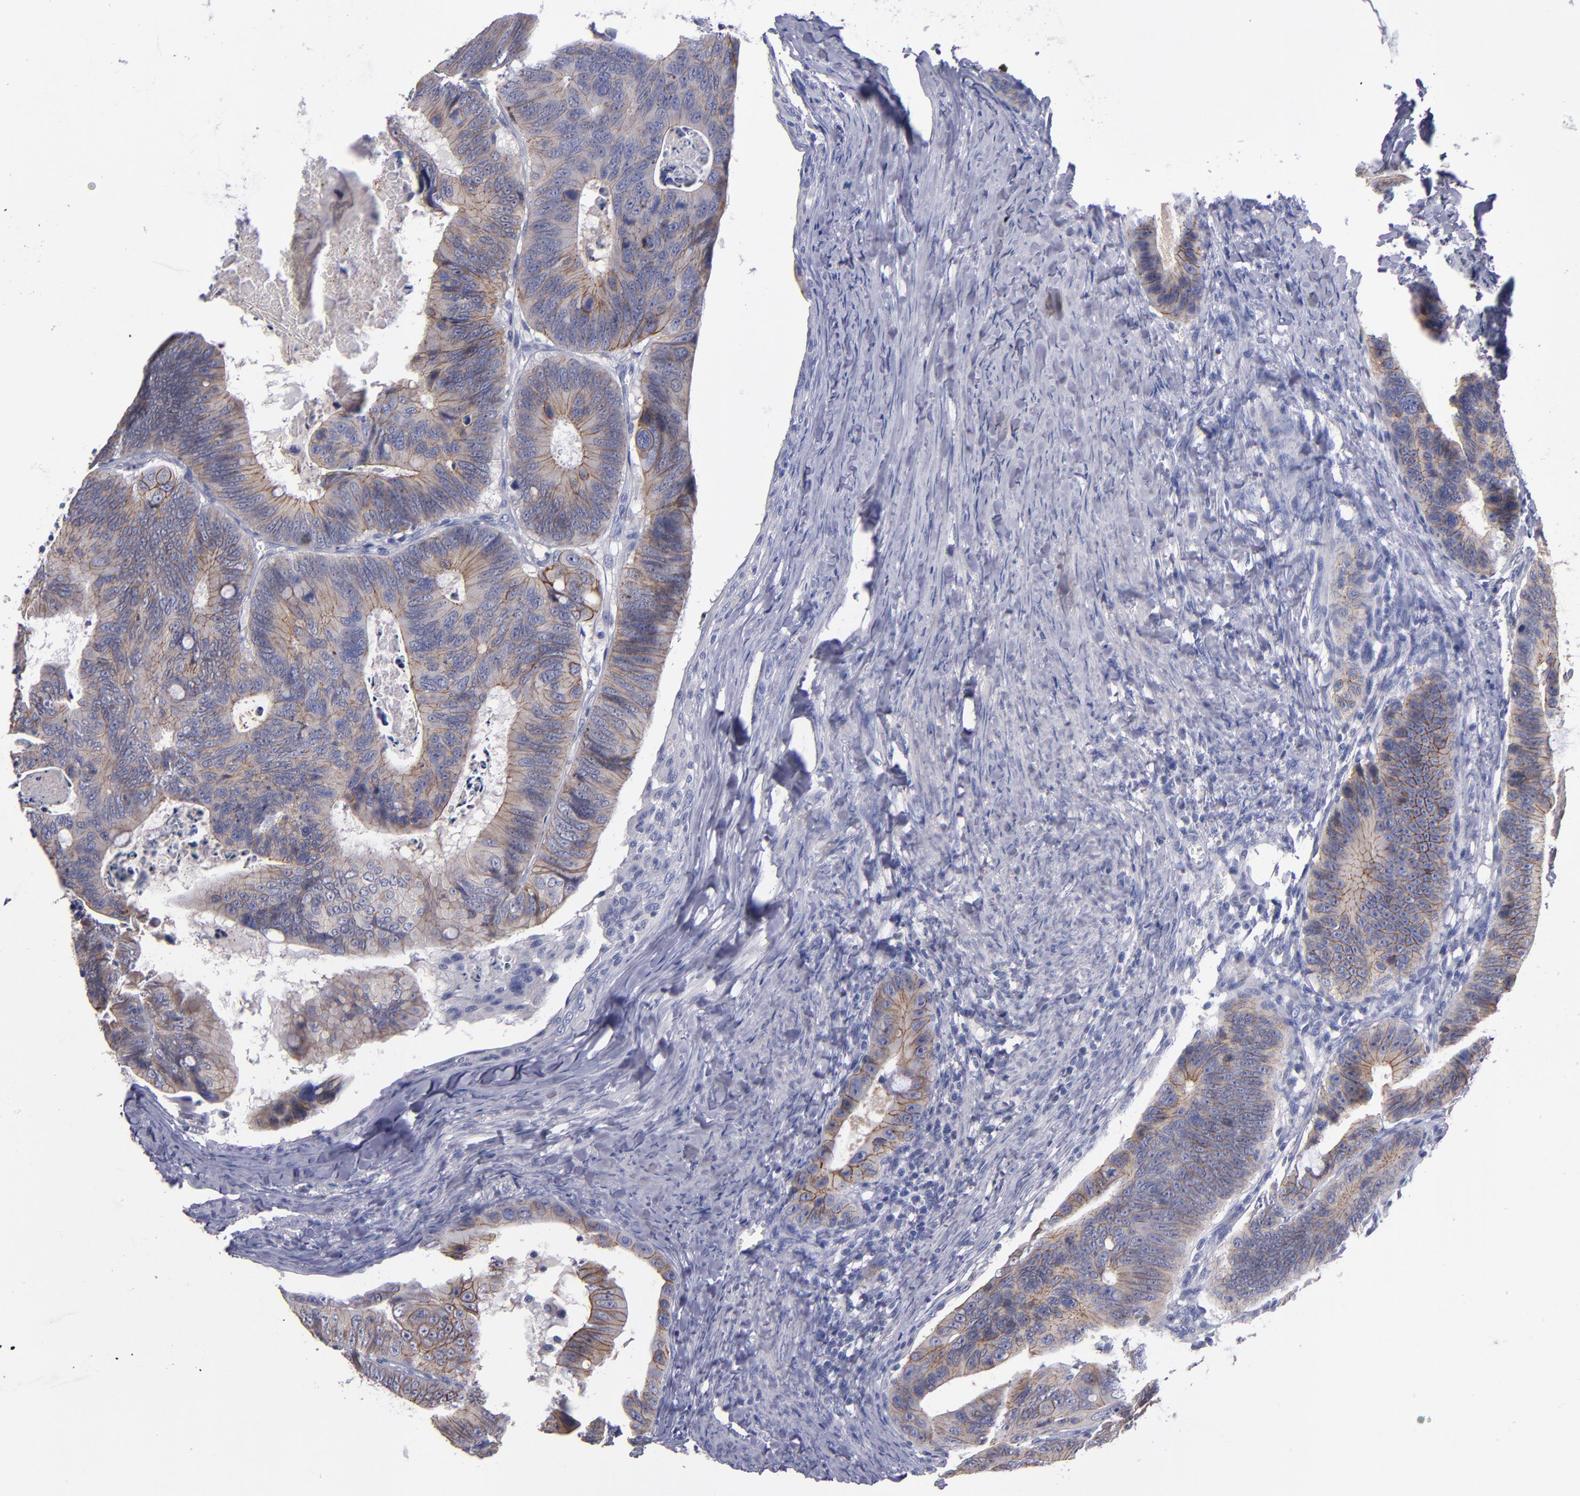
{"staining": {"intensity": "moderate", "quantity": ">75%", "location": "cytoplasmic/membranous"}, "tissue": "colorectal cancer", "cell_type": "Tumor cells", "image_type": "cancer", "snomed": [{"axis": "morphology", "description": "Adenocarcinoma, NOS"}, {"axis": "topography", "description": "Colon"}], "caption": "Immunohistochemical staining of colorectal cancer (adenocarcinoma) exhibits medium levels of moderate cytoplasmic/membranous protein positivity in approximately >75% of tumor cells.", "gene": "CDH3", "patient": {"sex": "female", "age": 55}}